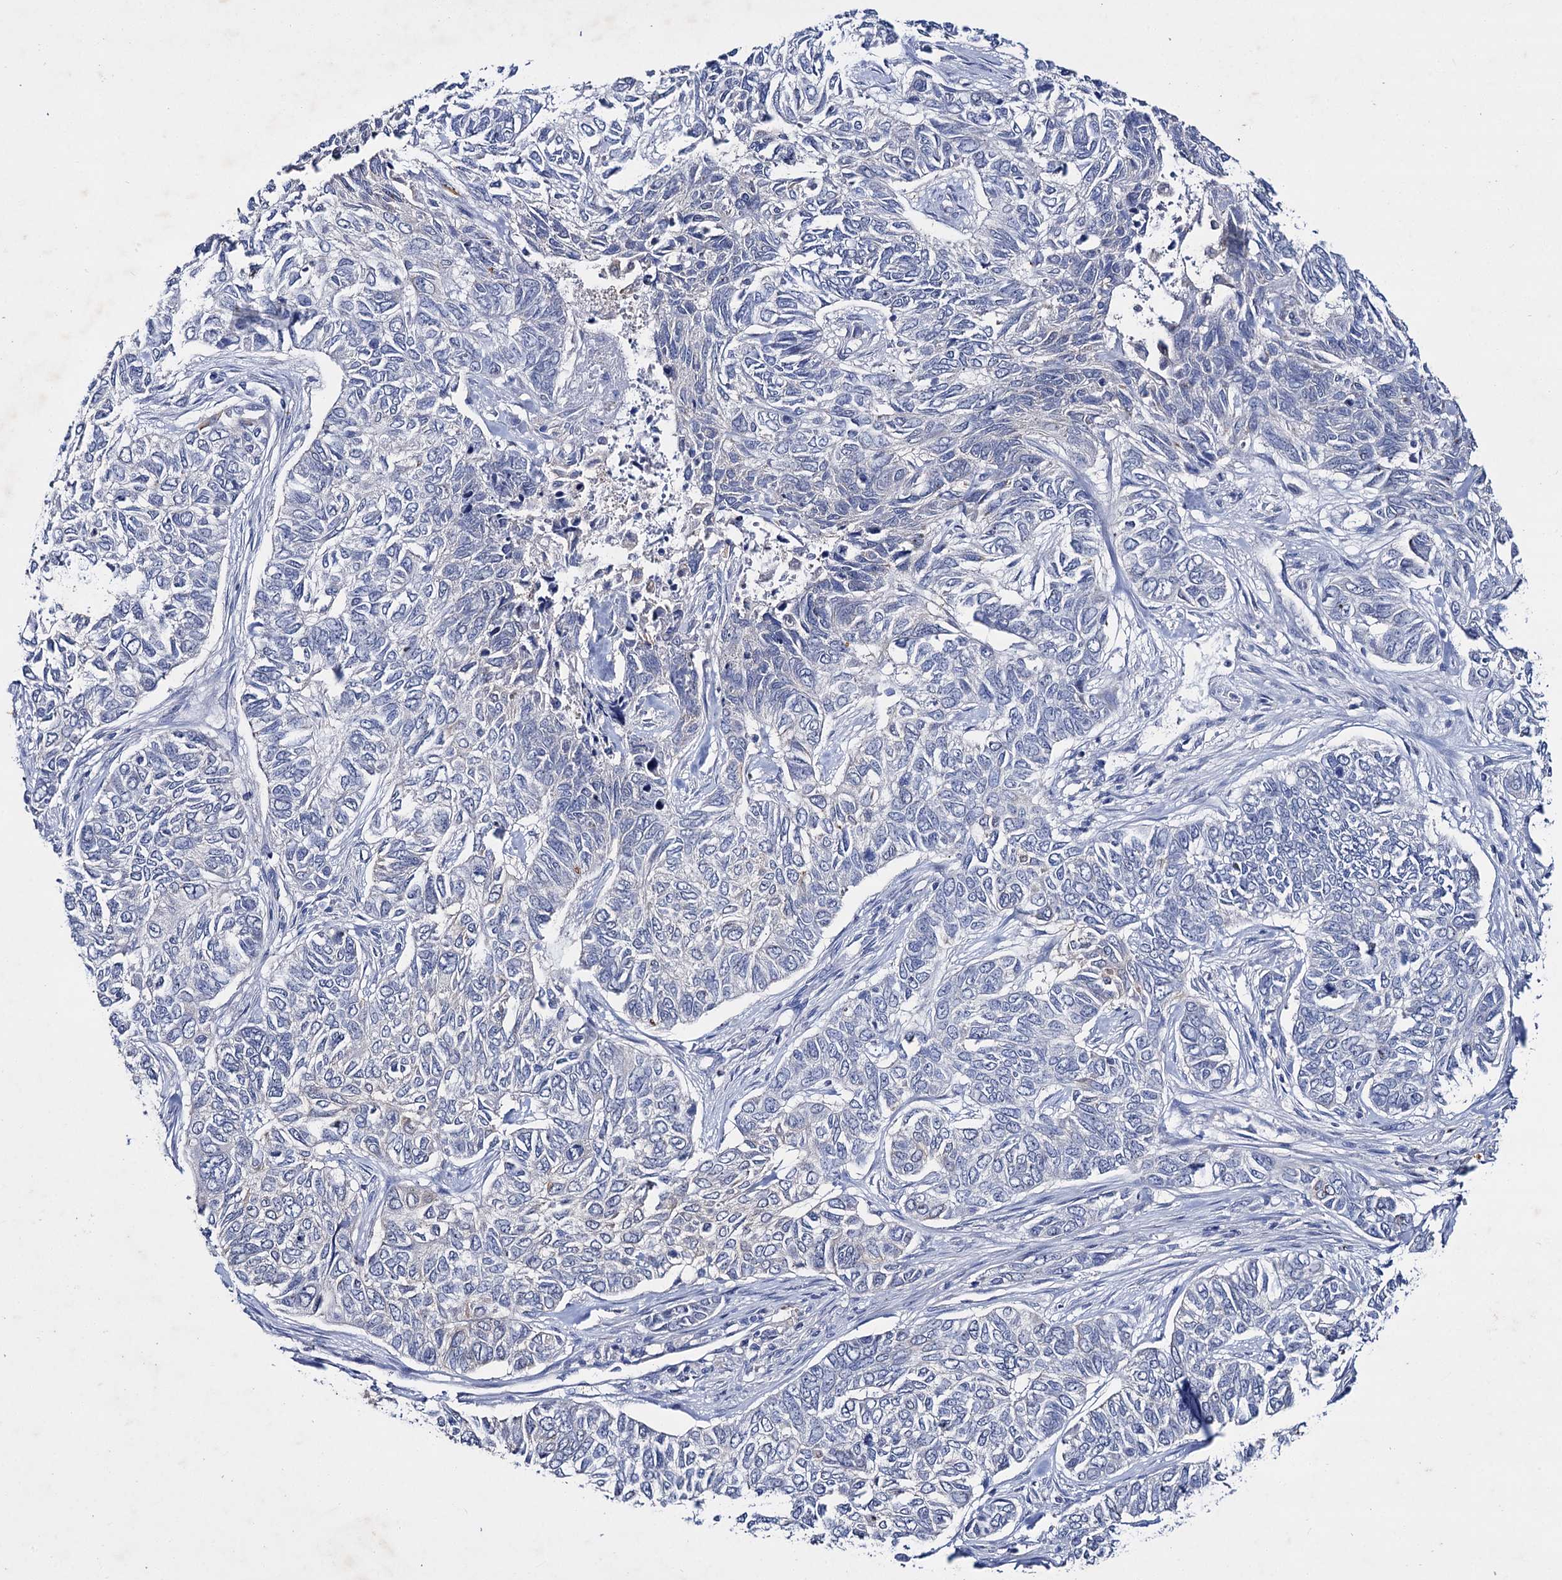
{"staining": {"intensity": "negative", "quantity": "none", "location": "none"}, "tissue": "skin cancer", "cell_type": "Tumor cells", "image_type": "cancer", "snomed": [{"axis": "morphology", "description": "Basal cell carcinoma"}, {"axis": "topography", "description": "Skin"}], "caption": "Immunohistochemistry (IHC) micrograph of neoplastic tissue: skin cancer (basal cell carcinoma) stained with DAB exhibits no significant protein positivity in tumor cells. Nuclei are stained in blue.", "gene": "LYZL4", "patient": {"sex": "female", "age": 65}}